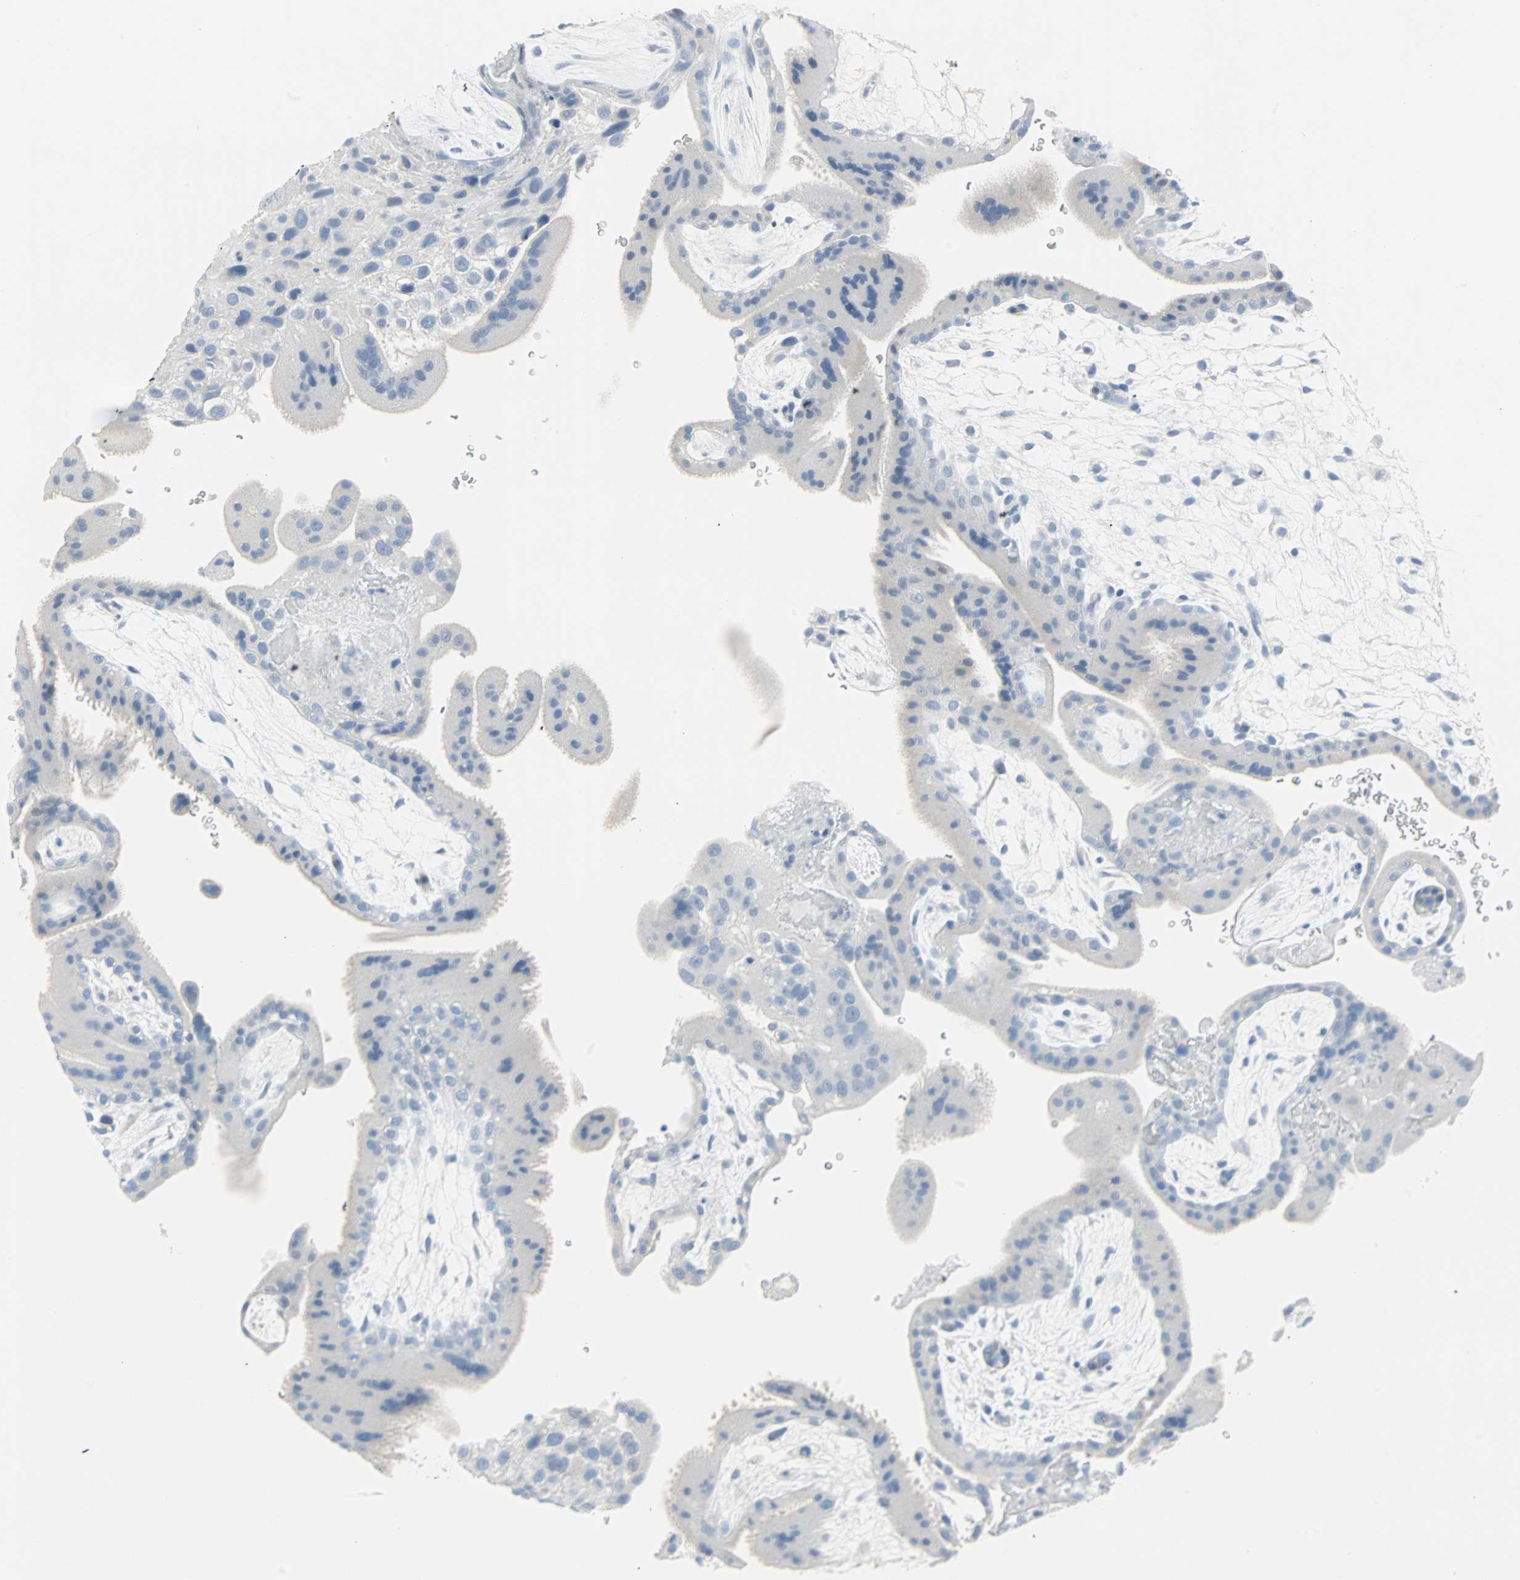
{"staining": {"intensity": "negative", "quantity": "none", "location": "none"}, "tissue": "placenta", "cell_type": "Decidual cells", "image_type": "normal", "snomed": [{"axis": "morphology", "description": "Normal tissue, NOS"}, {"axis": "topography", "description": "Placenta"}], "caption": "Immunohistochemistry micrograph of unremarkable placenta: human placenta stained with DAB (3,3'-diaminobenzidine) exhibits no significant protein positivity in decidual cells.", "gene": "STX1A", "patient": {"sex": "female", "age": 19}}